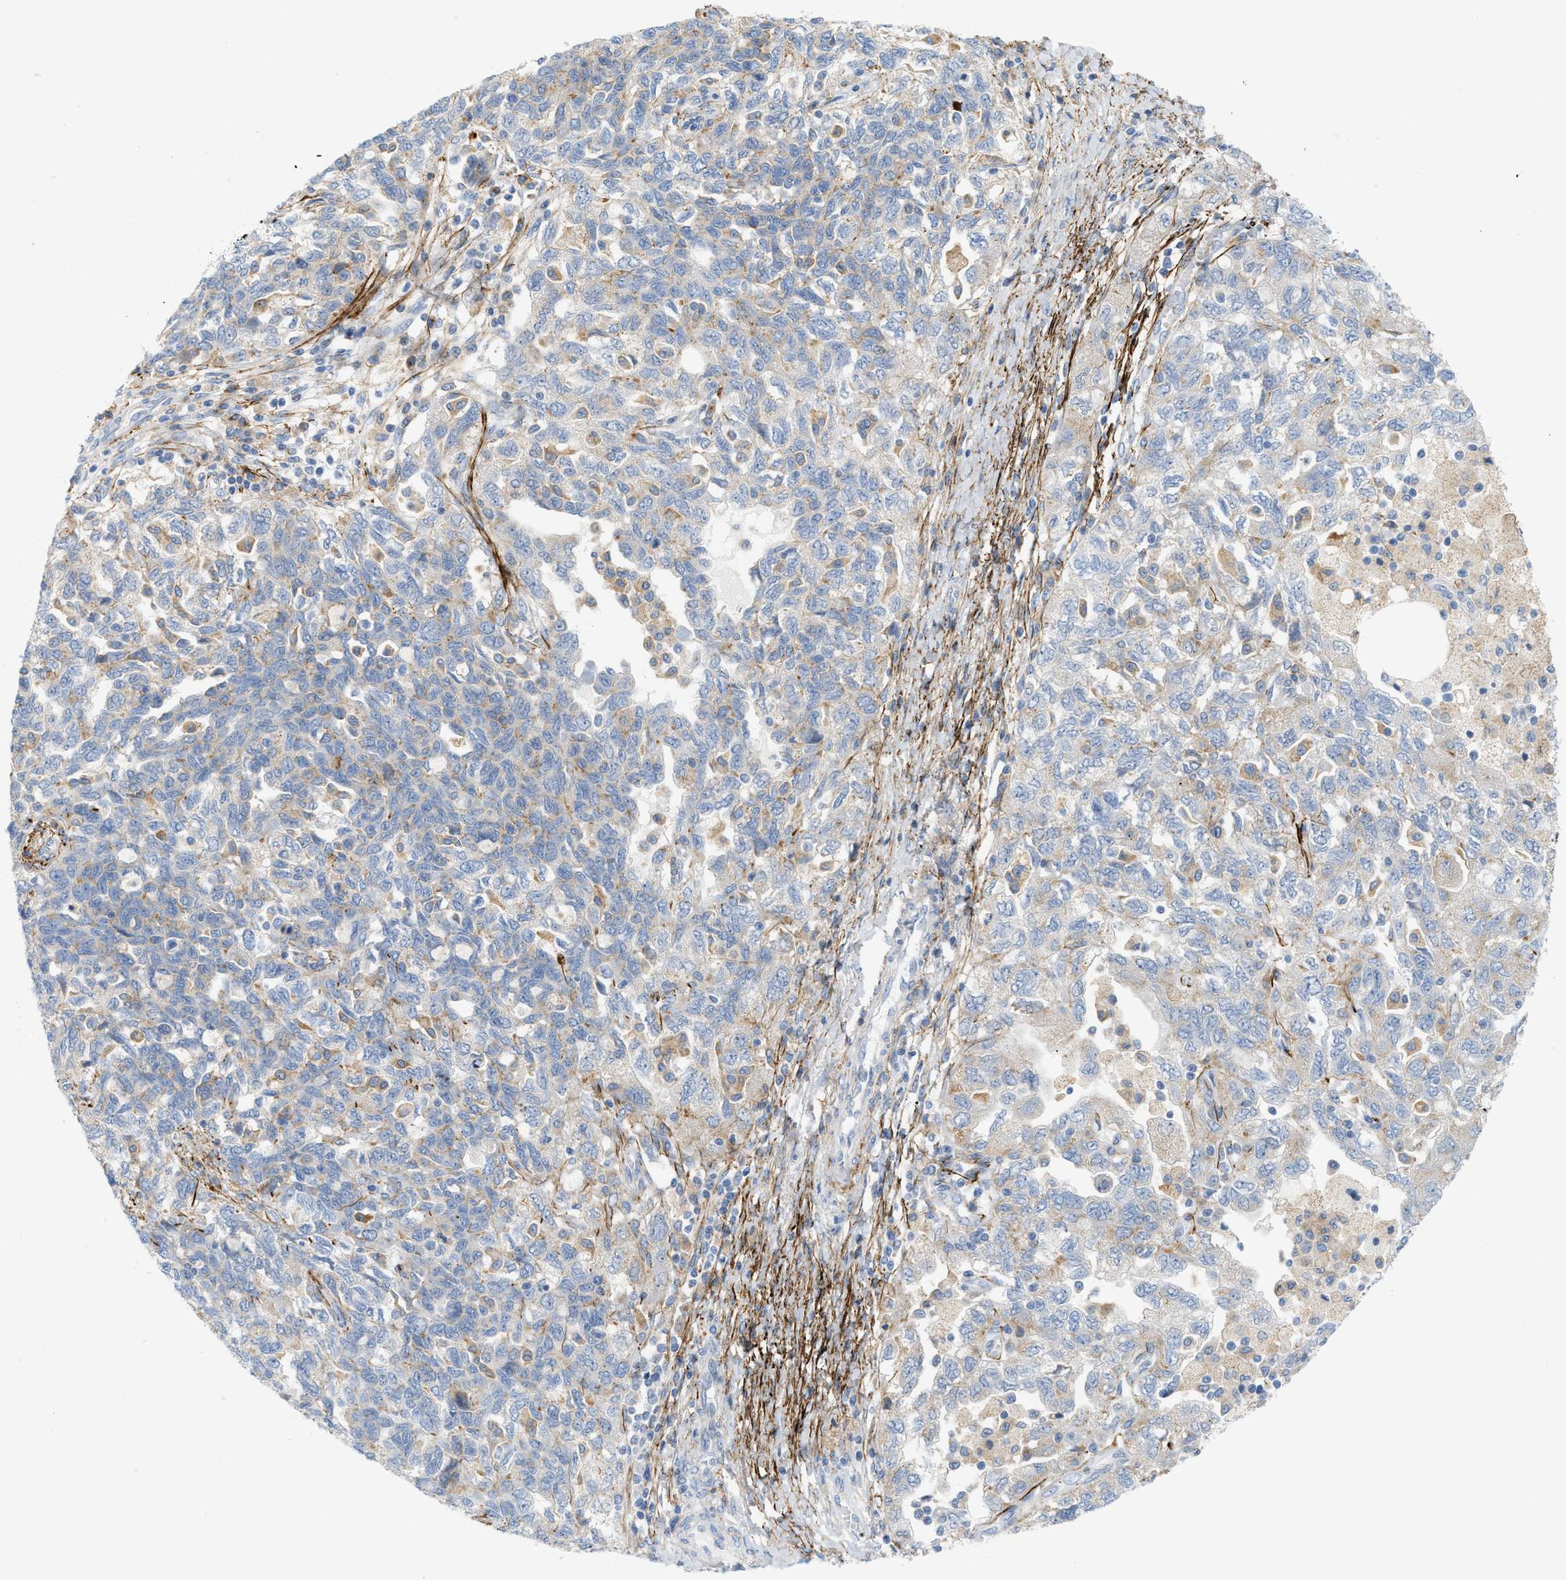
{"staining": {"intensity": "weak", "quantity": "<25%", "location": "cytoplasmic/membranous"}, "tissue": "ovarian cancer", "cell_type": "Tumor cells", "image_type": "cancer", "snomed": [{"axis": "morphology", "description": "Carcinoma, NOS"}, {"axis": "morphology", "description": "Cystadenocarcinoma, serous, NOS"}, {"axis": "topography", "description": "Ovary"}], "caption": "The IHC micrograph has no significant staining in tumor cells of ovarian serous cystadenocarcinoma tissue. (Immunohistochemistry (ihc), brightfield microscopy, high magnification).", "gene": "LMBRD1", "patient": {"sex": "female", "age": 69}}